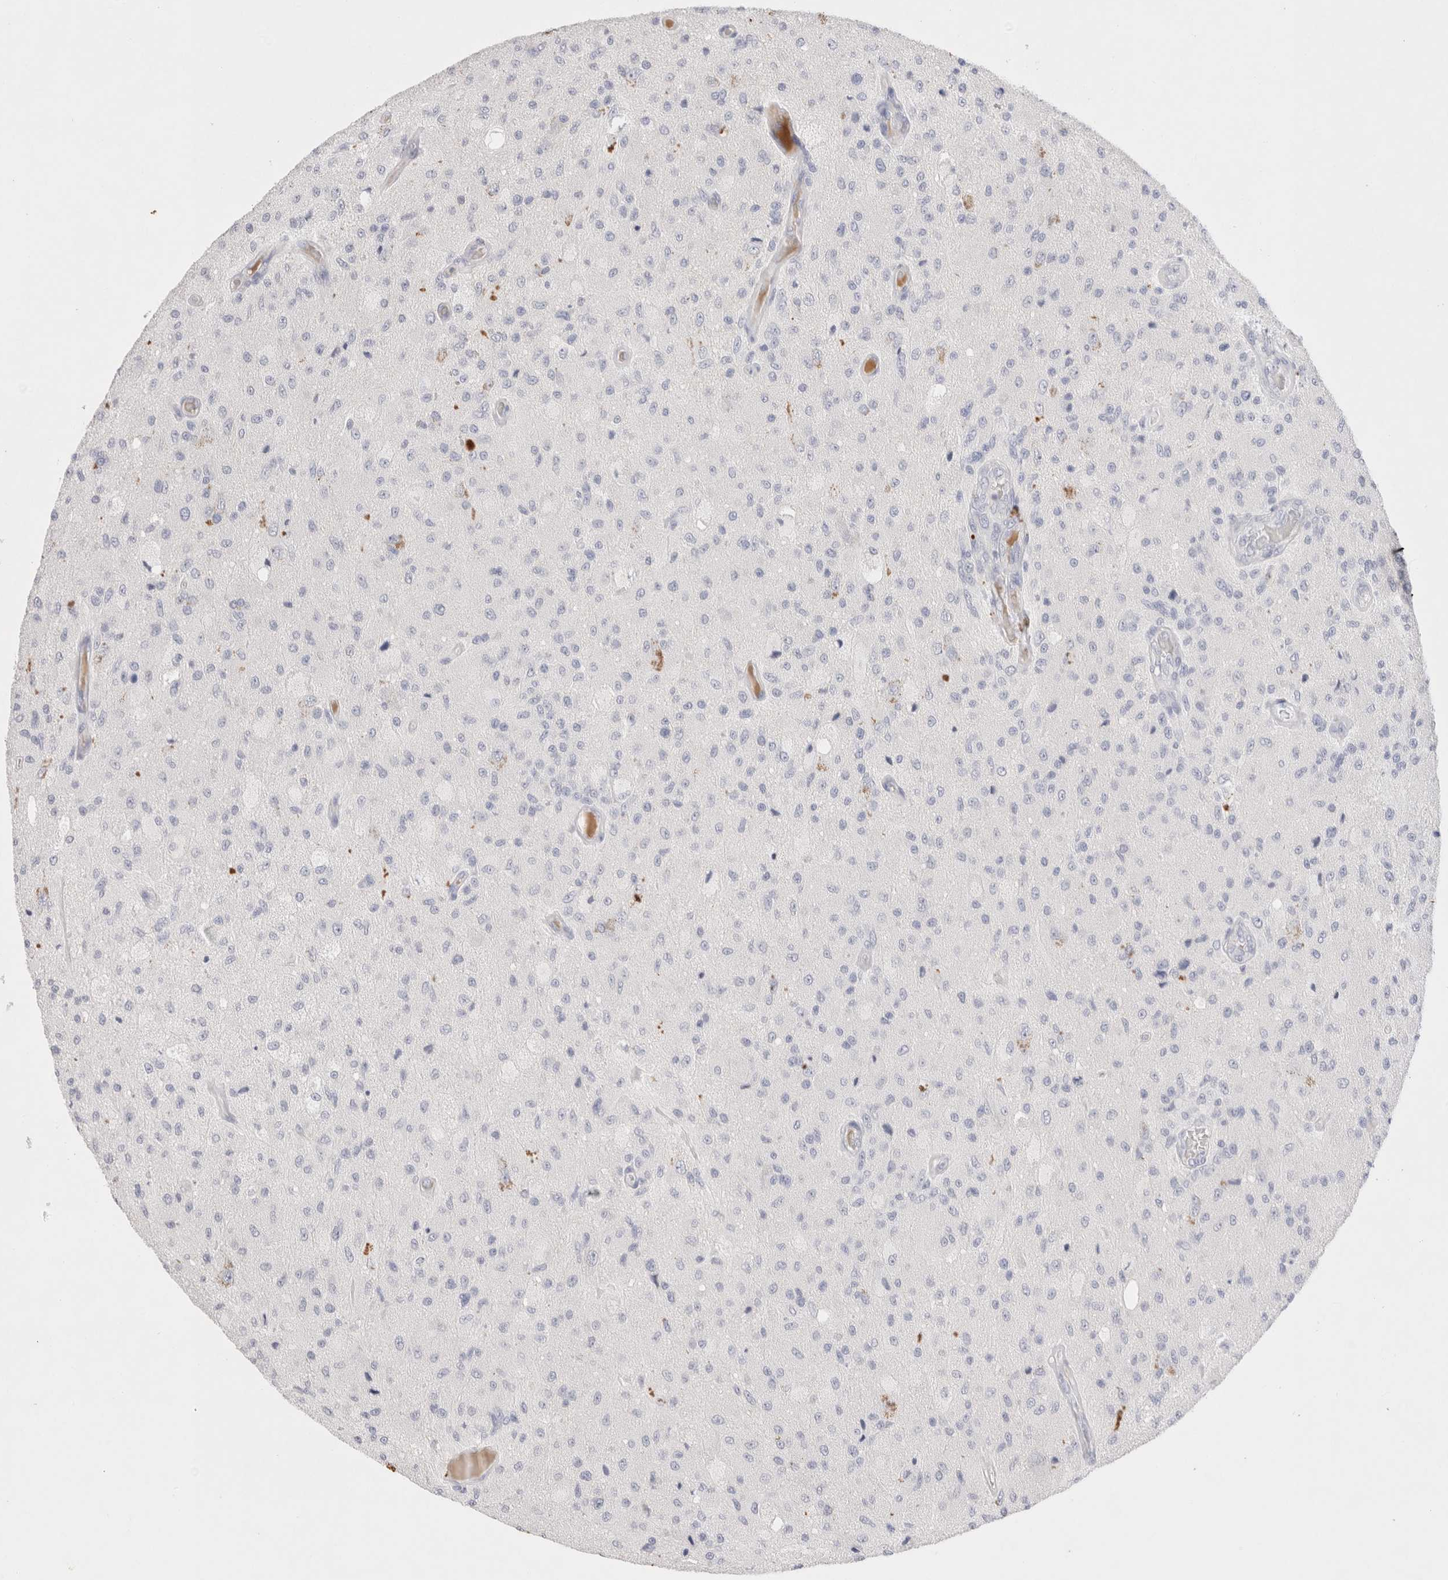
{"staining": {"intensity": "negative", "quantity": "none", "location": "none"}, "tissue": "glioma", "cell_type": "Tumor cells", "image_type": "cancer", "snomed": [{"axis": "morphology", "description": "Normal tissue, NOS"}, {"axis": "morphology", "description": "Glioma, malignant, High grade"}, {"axis": "topography", "description": "Cerebral cortex"}], "caption": "The histopathology image reveals no significant staining in tumor cells of glioma.", "gene": "EPCAM", "patient": {"sex": "male", "age": 77}}